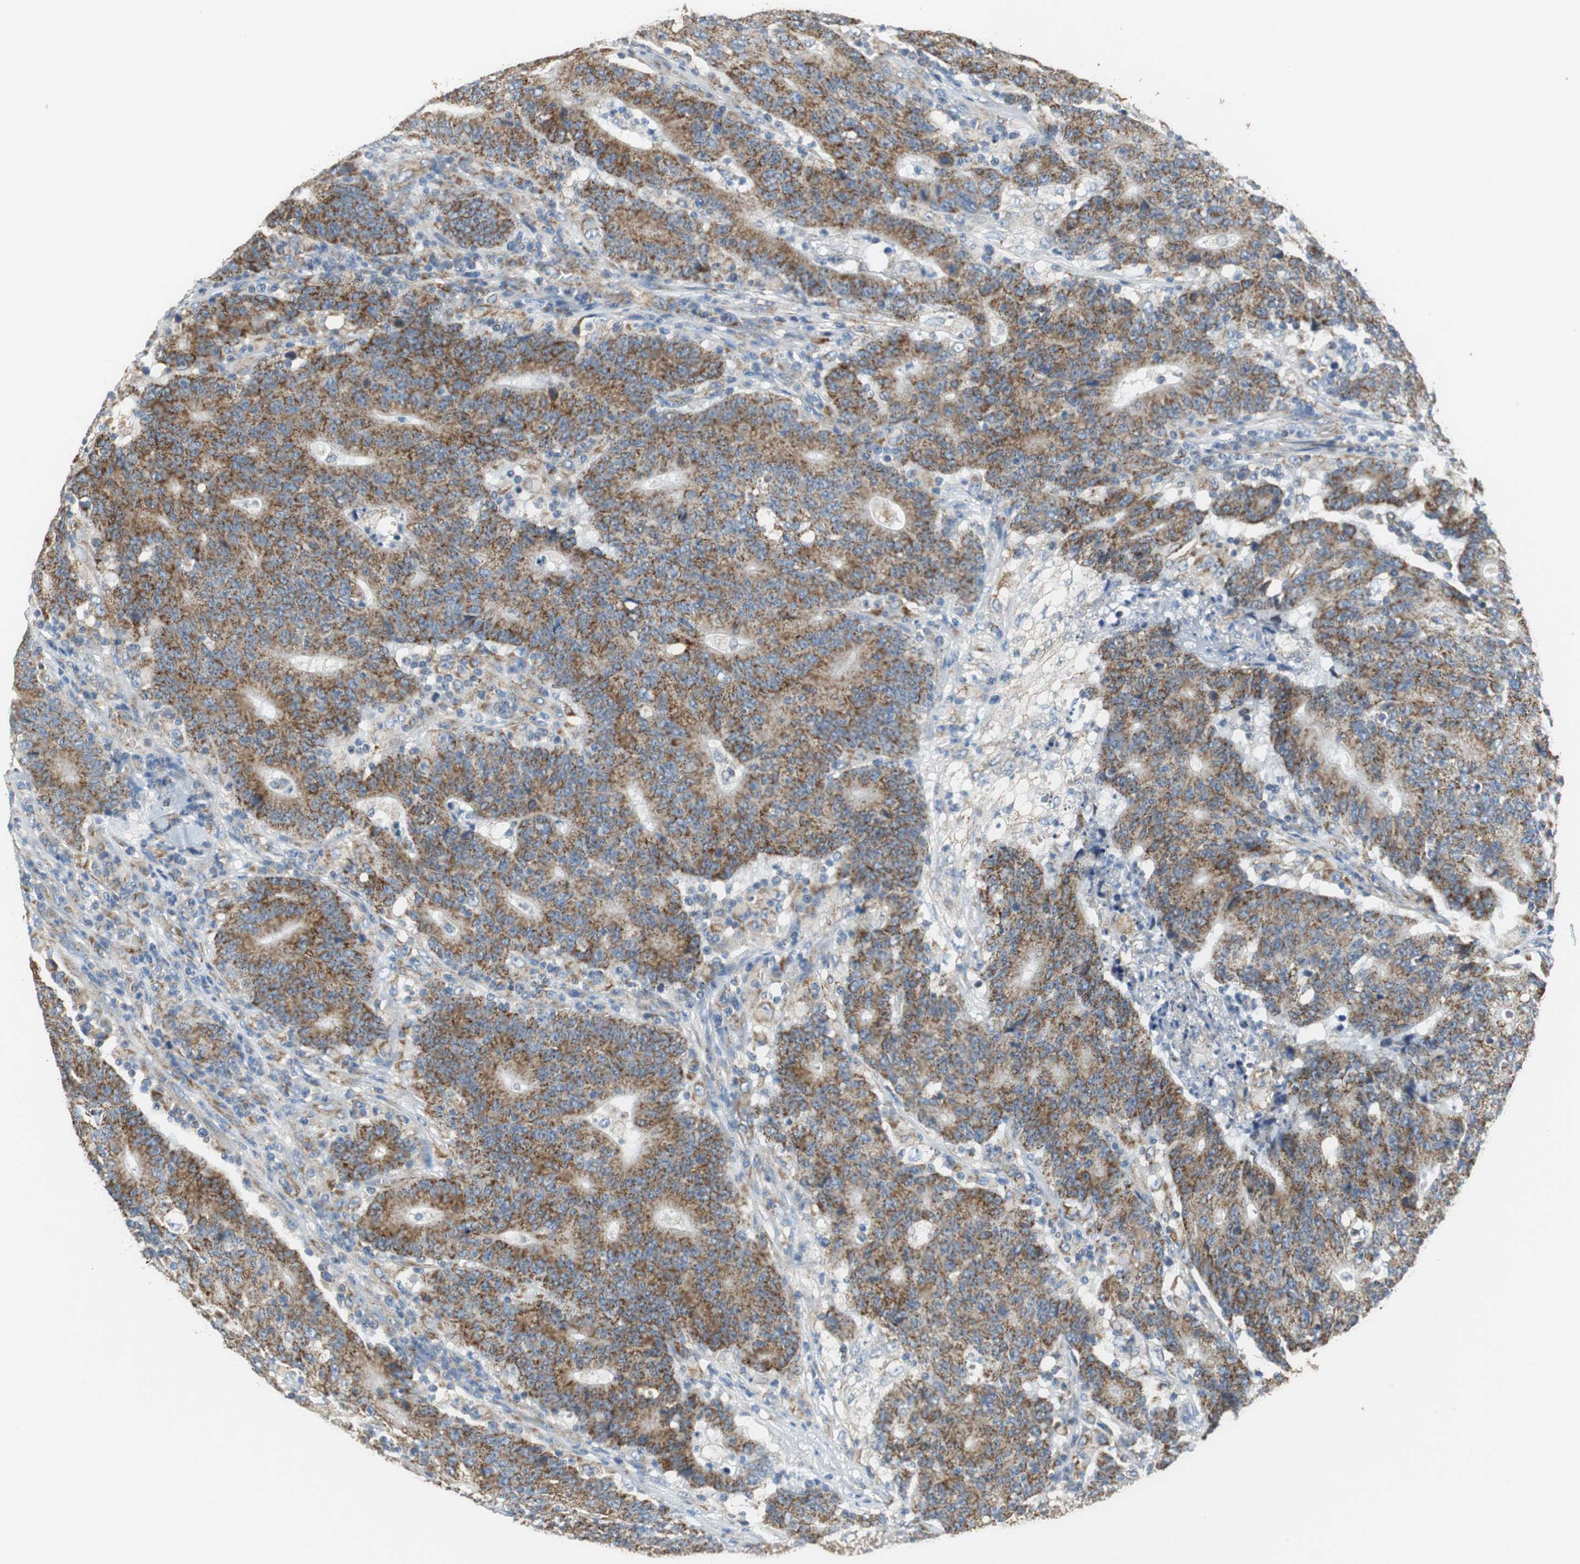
{"staining": {"intensity": "strong", "quantity": ">75%", "location": "cytoplasmic/membranous"}, "tissue": "colorectal cancer", "cell_type": "Tumor cells", "image_type": "cancer", "snomed": [{"axis": "morphology", "description": "Normal tissue, NOS"}, {"axis": "morphology", "description": "Adenocarcinoma, NOS"}, {"axis": "topography", "description": "Colon"}], "caption": "This is an image of immunohistochemistry staining of colorectal adenocarcinoma, which shows strong expression in the cytoplasmic/membranous of tumor cells.", "gene": "GSTK1", "patient": {"sex": "female", "age": 75}}